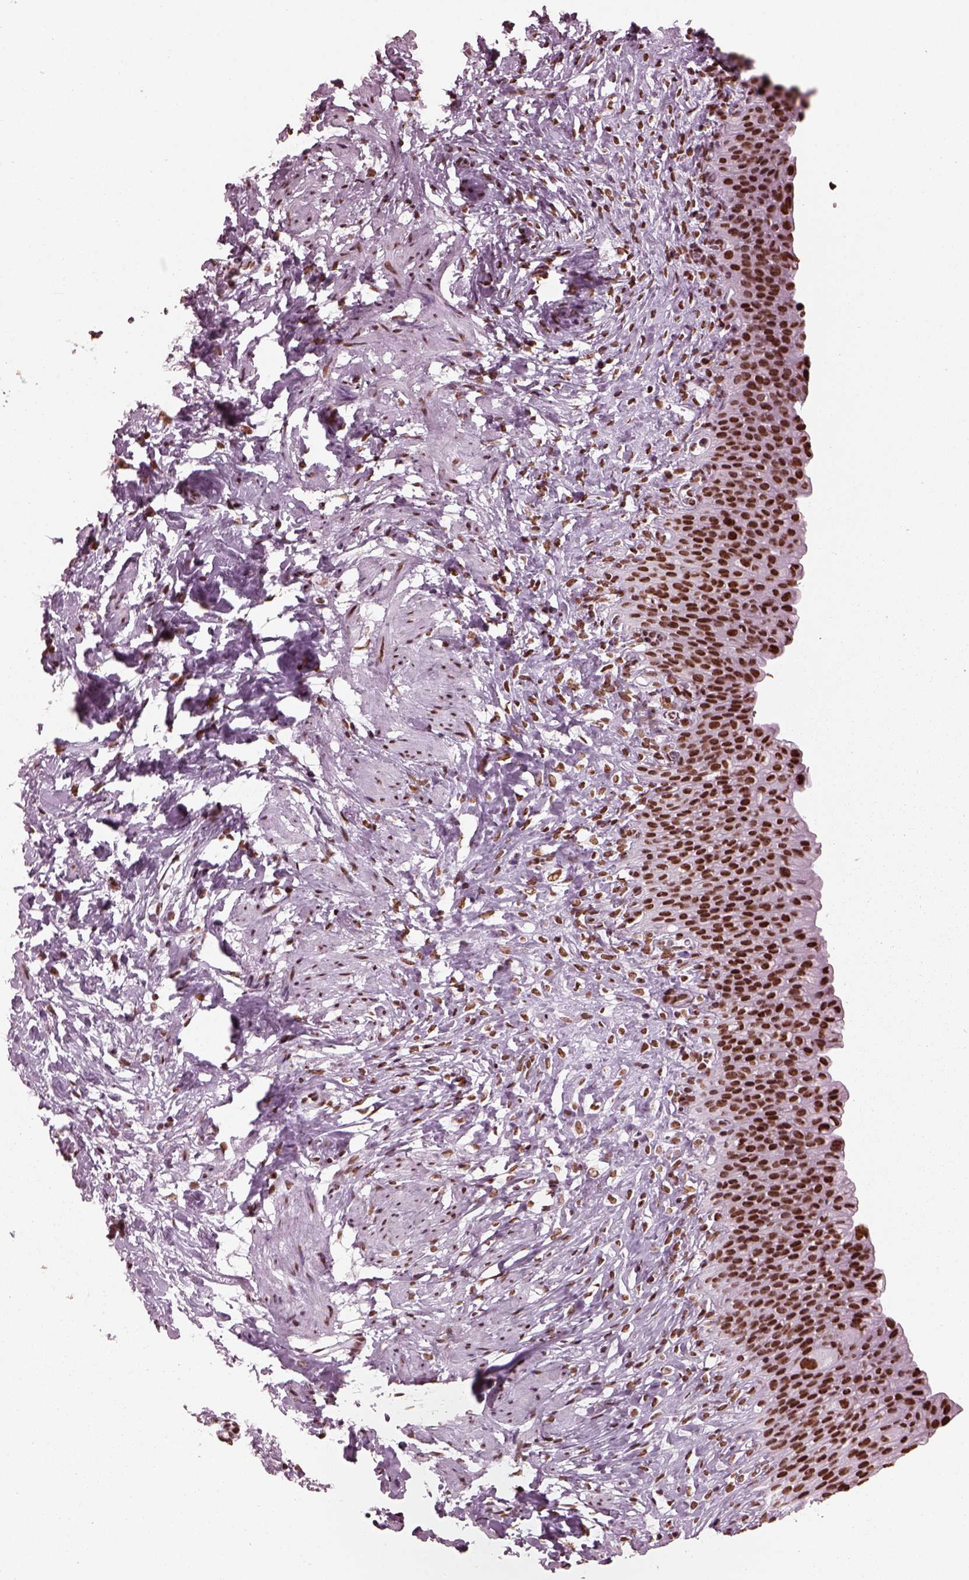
{"staining": {"intensity": "strong", "quantity": ">75%", "location": "nuclear"}, "tissue": "urinary bladder", "cell_type": "Urothelial cells", "image_type": "normal", "snomed": [{"axis": "morphology", "description": "Normal tissue, NOS"}, {"axis": "topography", "description": "Urinary bladder"}], "caption": "Immunohistochemistry photomicrograph of benign human urinary bladder stained for a protein (brown), which shows high levels of strong nuclear staining in approximately >75% of urothelial cells.", "gene": "CBFA2T3", "patient": {"sex": "male", "age": 76}}